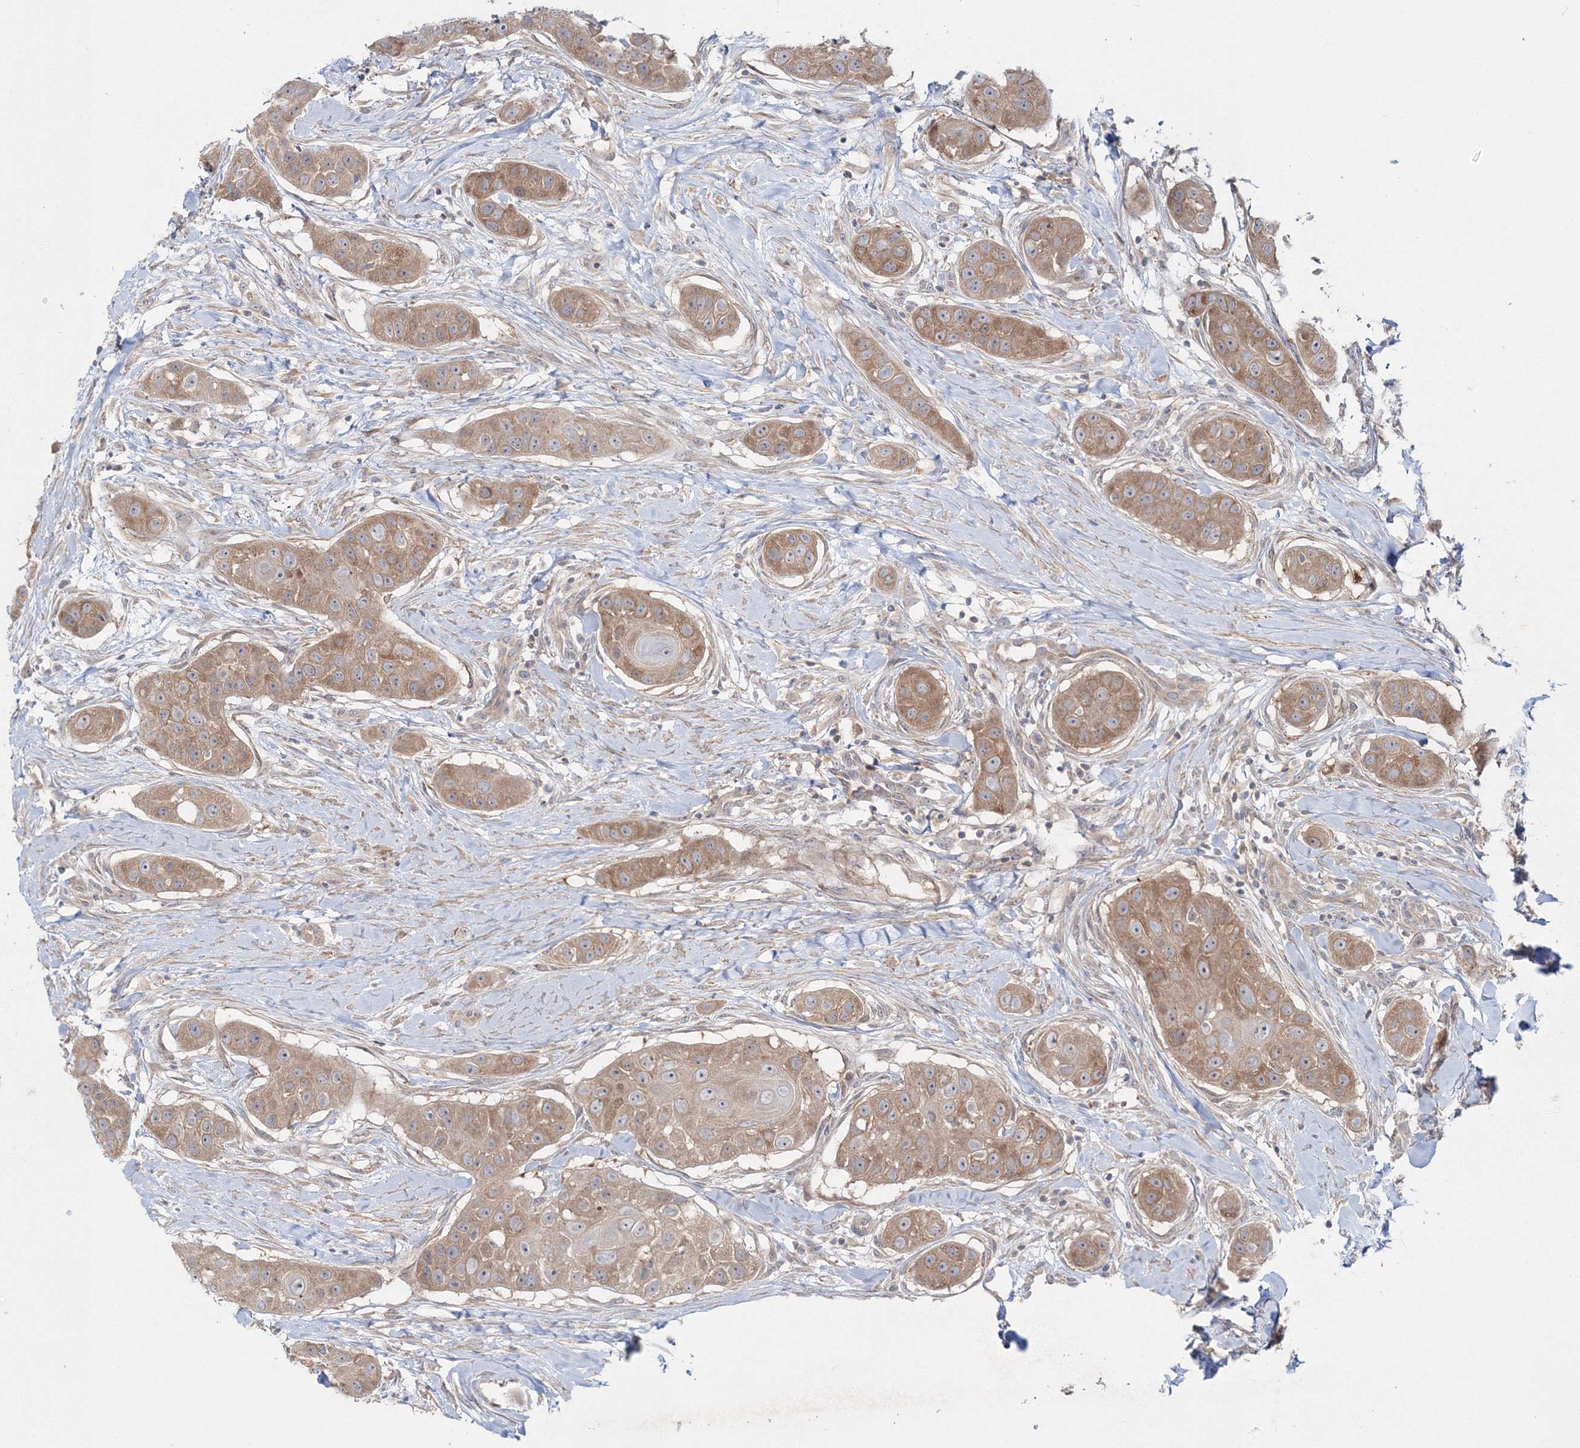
{"staining": {"intensity": "moderate", "quantity": ">75%", "location": "cytoplasmic/membranous"}, "tissue": "head and neck cancer", "cell_type": "Tumor cells", "image_type": "cancer", "snomed": [{"axis": "morphology", "description": "Normal tissue, NOS"}, {"axis": "morphology", "description": "Squamous cell carcinoma, NOS"}, {"axis": "topography", "description": "Skeletal muscle"}, {"axis": "topography", "description": "Head-Neck"}], "caption": "Protein expression analysis of human head and neck cancer (squamous cell carcinoma) reveals moderate cytoplasmic/membranous expression in approximately >75% of tumor cells.", "gene": "IPMK", "patient": {"sex": "male", "age": 51}}